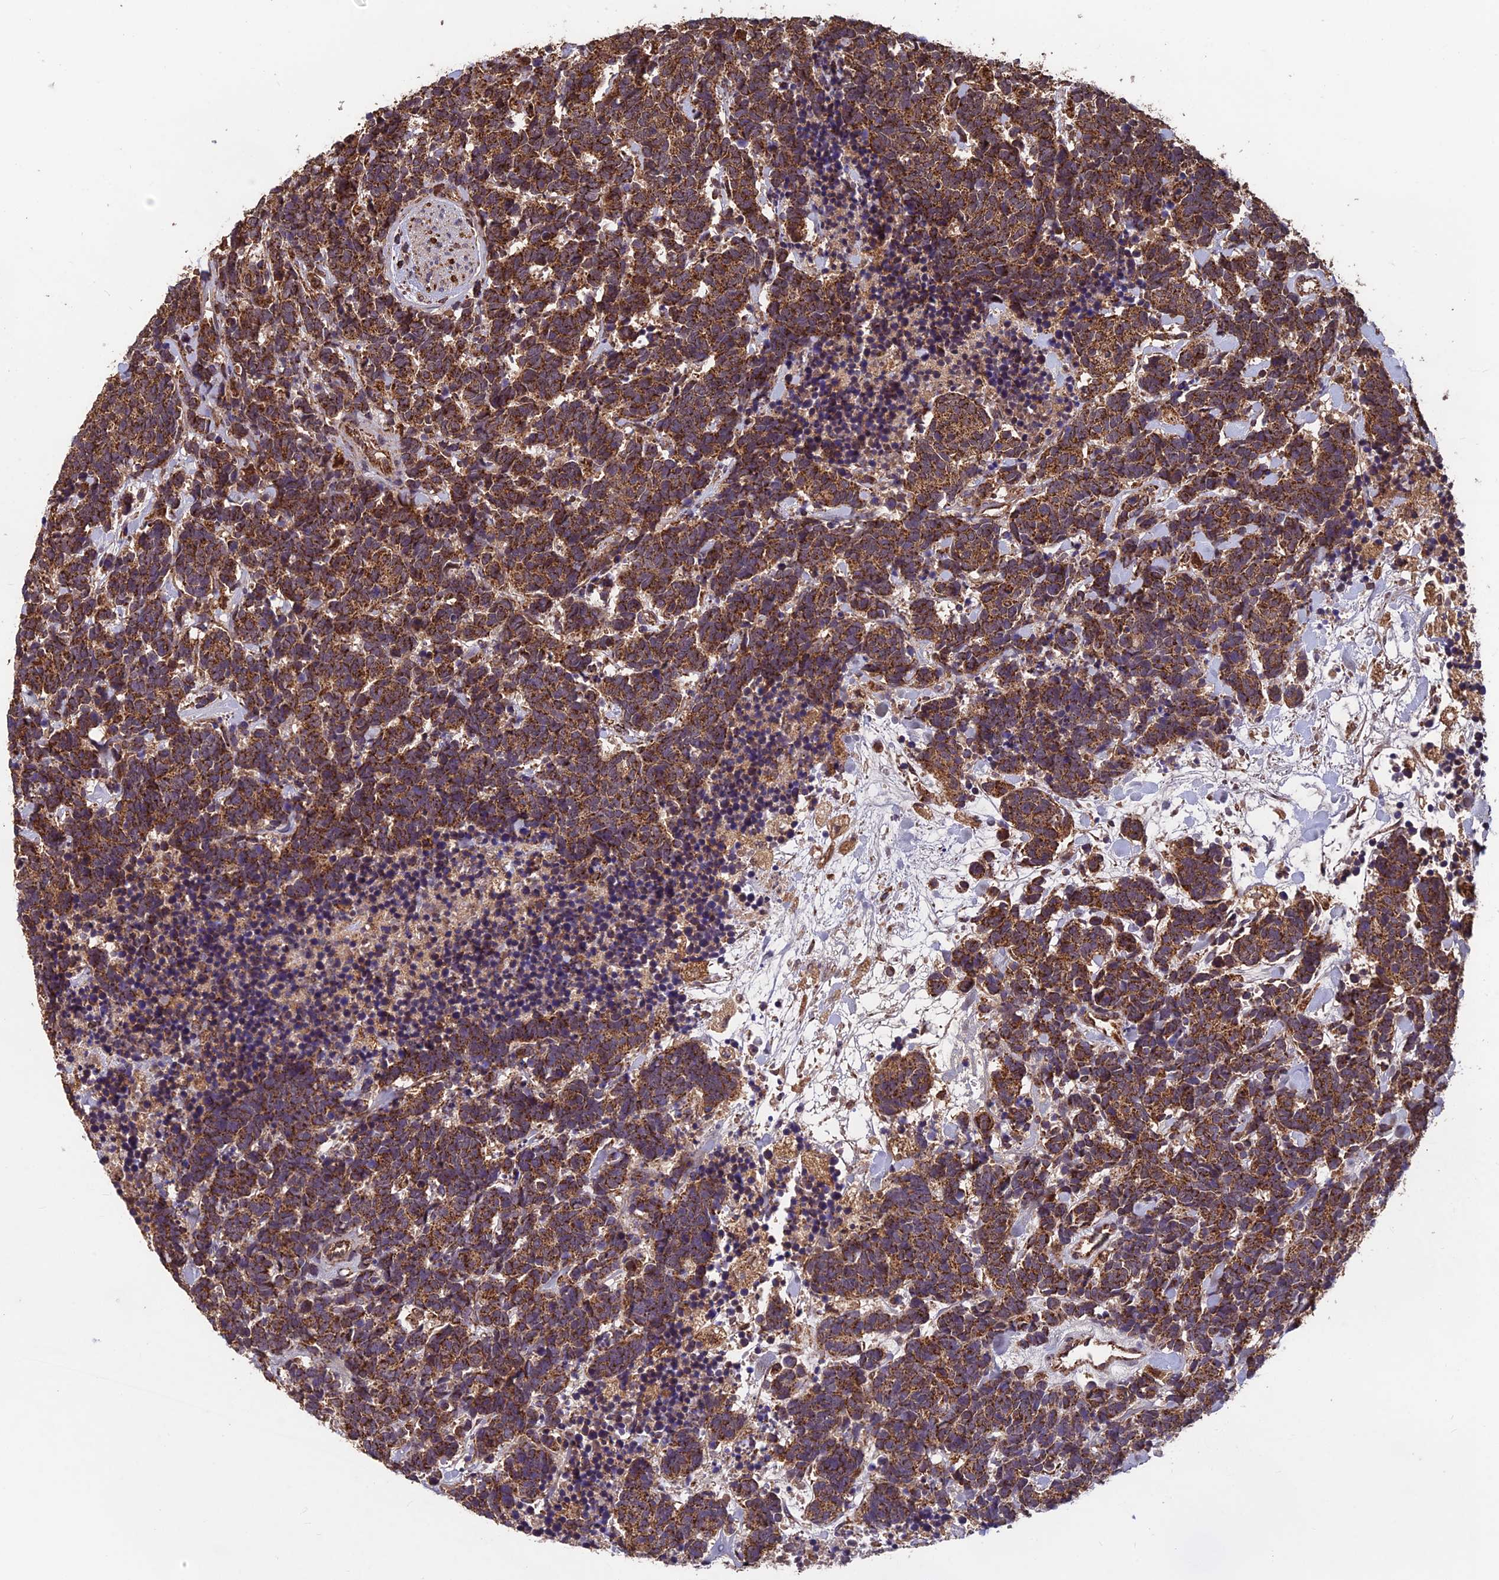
{"staining": {"intensity": "strong", "quantity": ">75%", "location": "cytoplasmic/membranous"}, "tissue": "carcinoid", "cell_type": "Tumor cells", "image_type": "cancer", "snomed": [{"axis": "morphology", "description": "Carcinoma, NOS"}, {"axis": "morphology", "description": "Carcinoid, malignant, NOS"}, {"axis": "topography", "description": "Prostate"}], "caption": "DAB immunohistochemical staining of human carcinoma shows strong cytoplasmic/membranous protein expression in about >75% of tumor cells.", "gene": "CCDC15", "patient": {"sex": "male", "age": 57}}